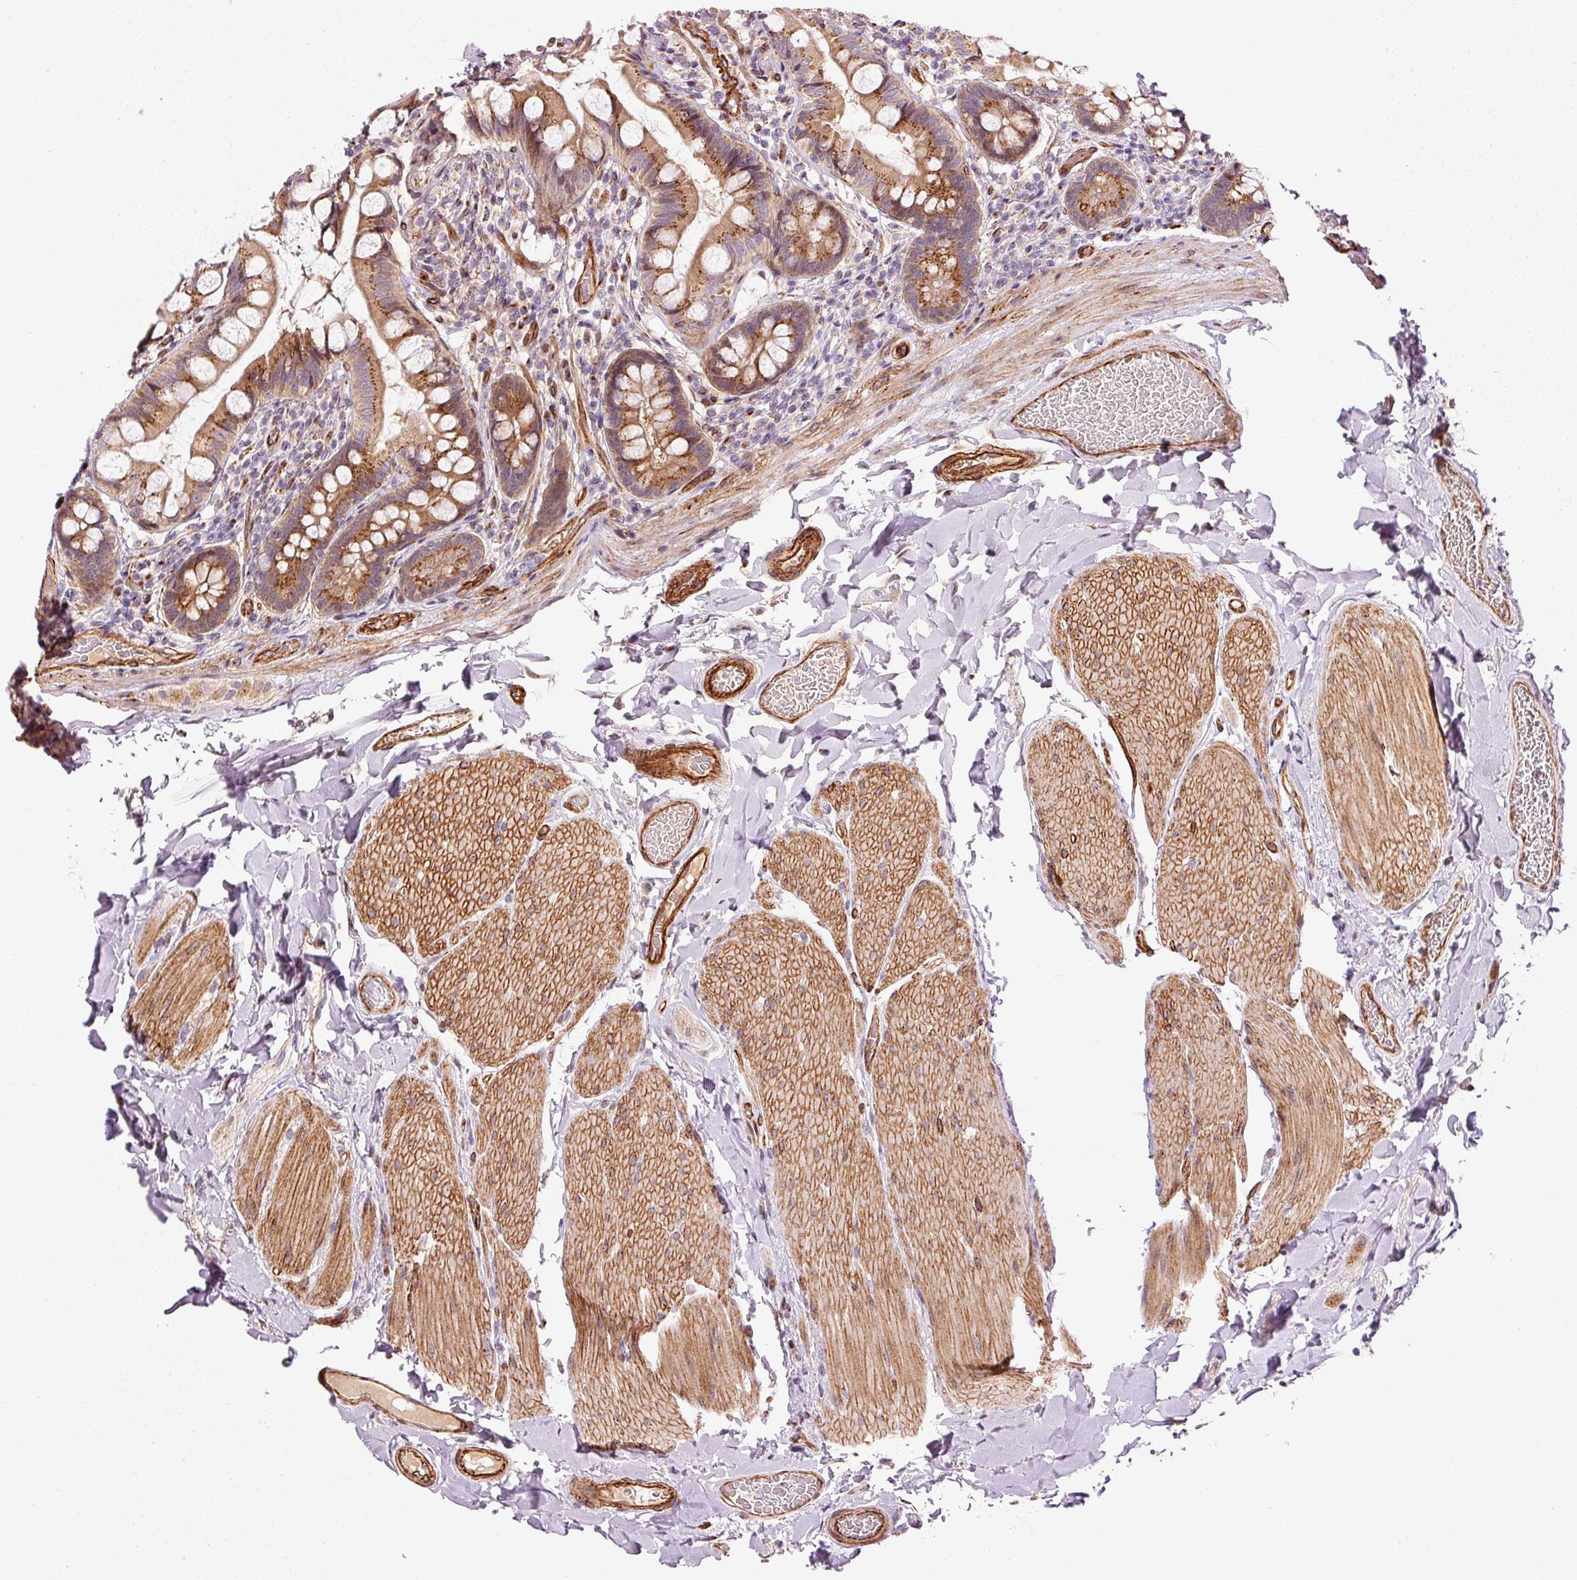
{"staining": {"intensity": "strong", "quantity": ">75%", "location": "cytoplasmic/membranous"}, "tissue": "small intestine", "cell_type": "Glandular cells", "image_type": "normal", "snomed": [{"axis": "morphology", "description": "Normal tissue, NOS"}, {"axis": "topography", "description": "Small intestine"}], "caption": "Small intestine was stained to show a protein in brown. There is high levels of strong cytoplasmic/membranous positivity in approximately >75% of glandular cells. The staining is performed using DAB brown chromogen to label protein expression. The nuclei are counter-stained blue using hematoxylin.", "gene": "LIMK2", "patient": {"sex": "male", "age": 70}}